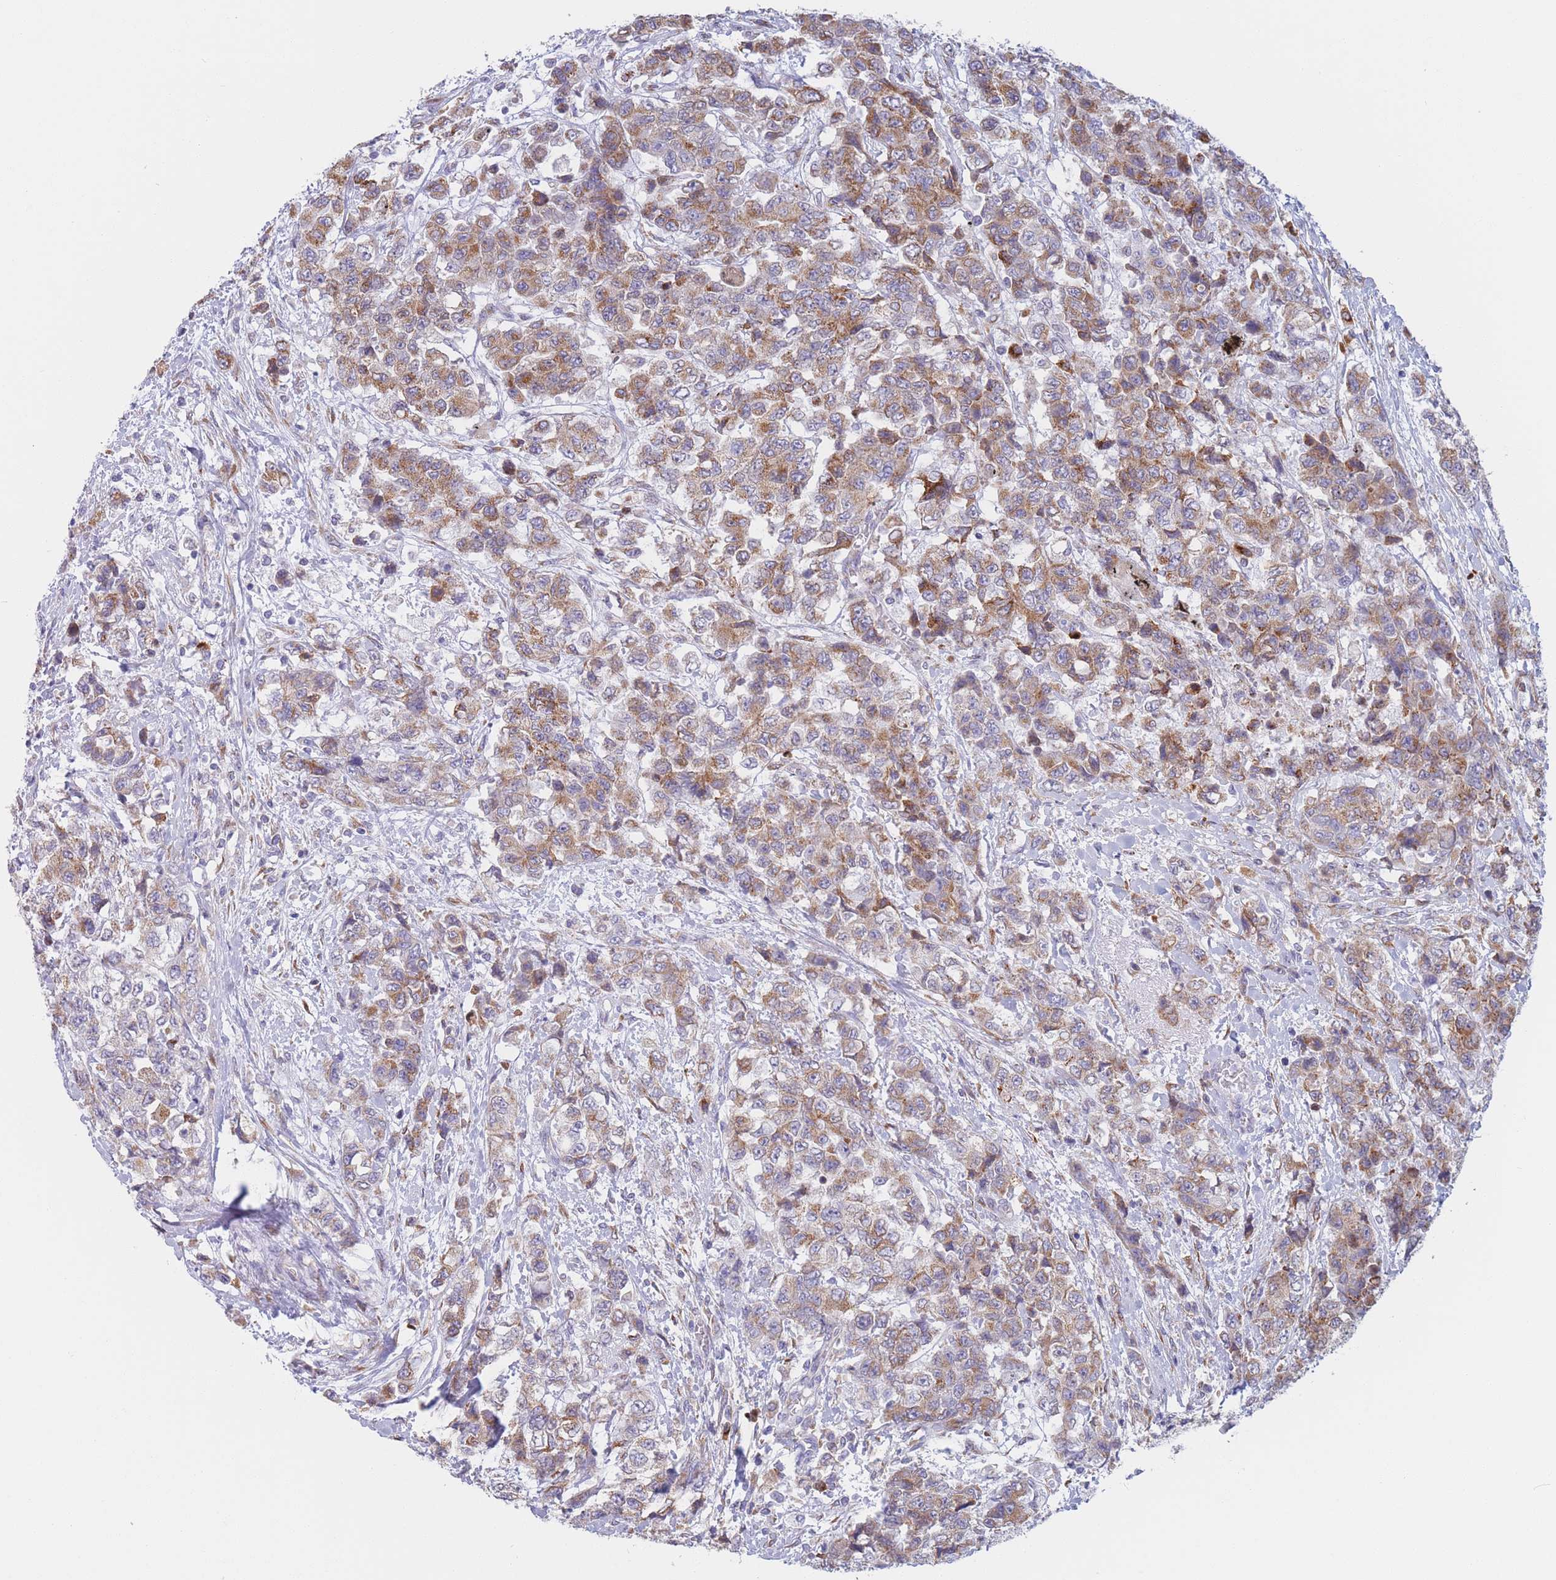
{"staining": {"intensity": "moderate", "quantity": ">75%", "location": "cytoplasmic/membranous"}, "tissue": "urothelial cancer", "cell_type": "Tumor cells", "image_type": "cancer", "snomed": [{"axis": "morphology", "description": "Urothelial carcinoma, High grade"}, {"axis": "topography", "description": "Urinary bladder"}], "caption": "This histopathology image shows urothelial carcinoma (high-grade) stained with IHC to label a protein in brown. The cytoplasmic/membranous of tumor cells show moderate positivity for the protein. Nuclei are counter-stained blue.", "gene": "MRPL30", "patient": {"sex": "female", "age": 78}}